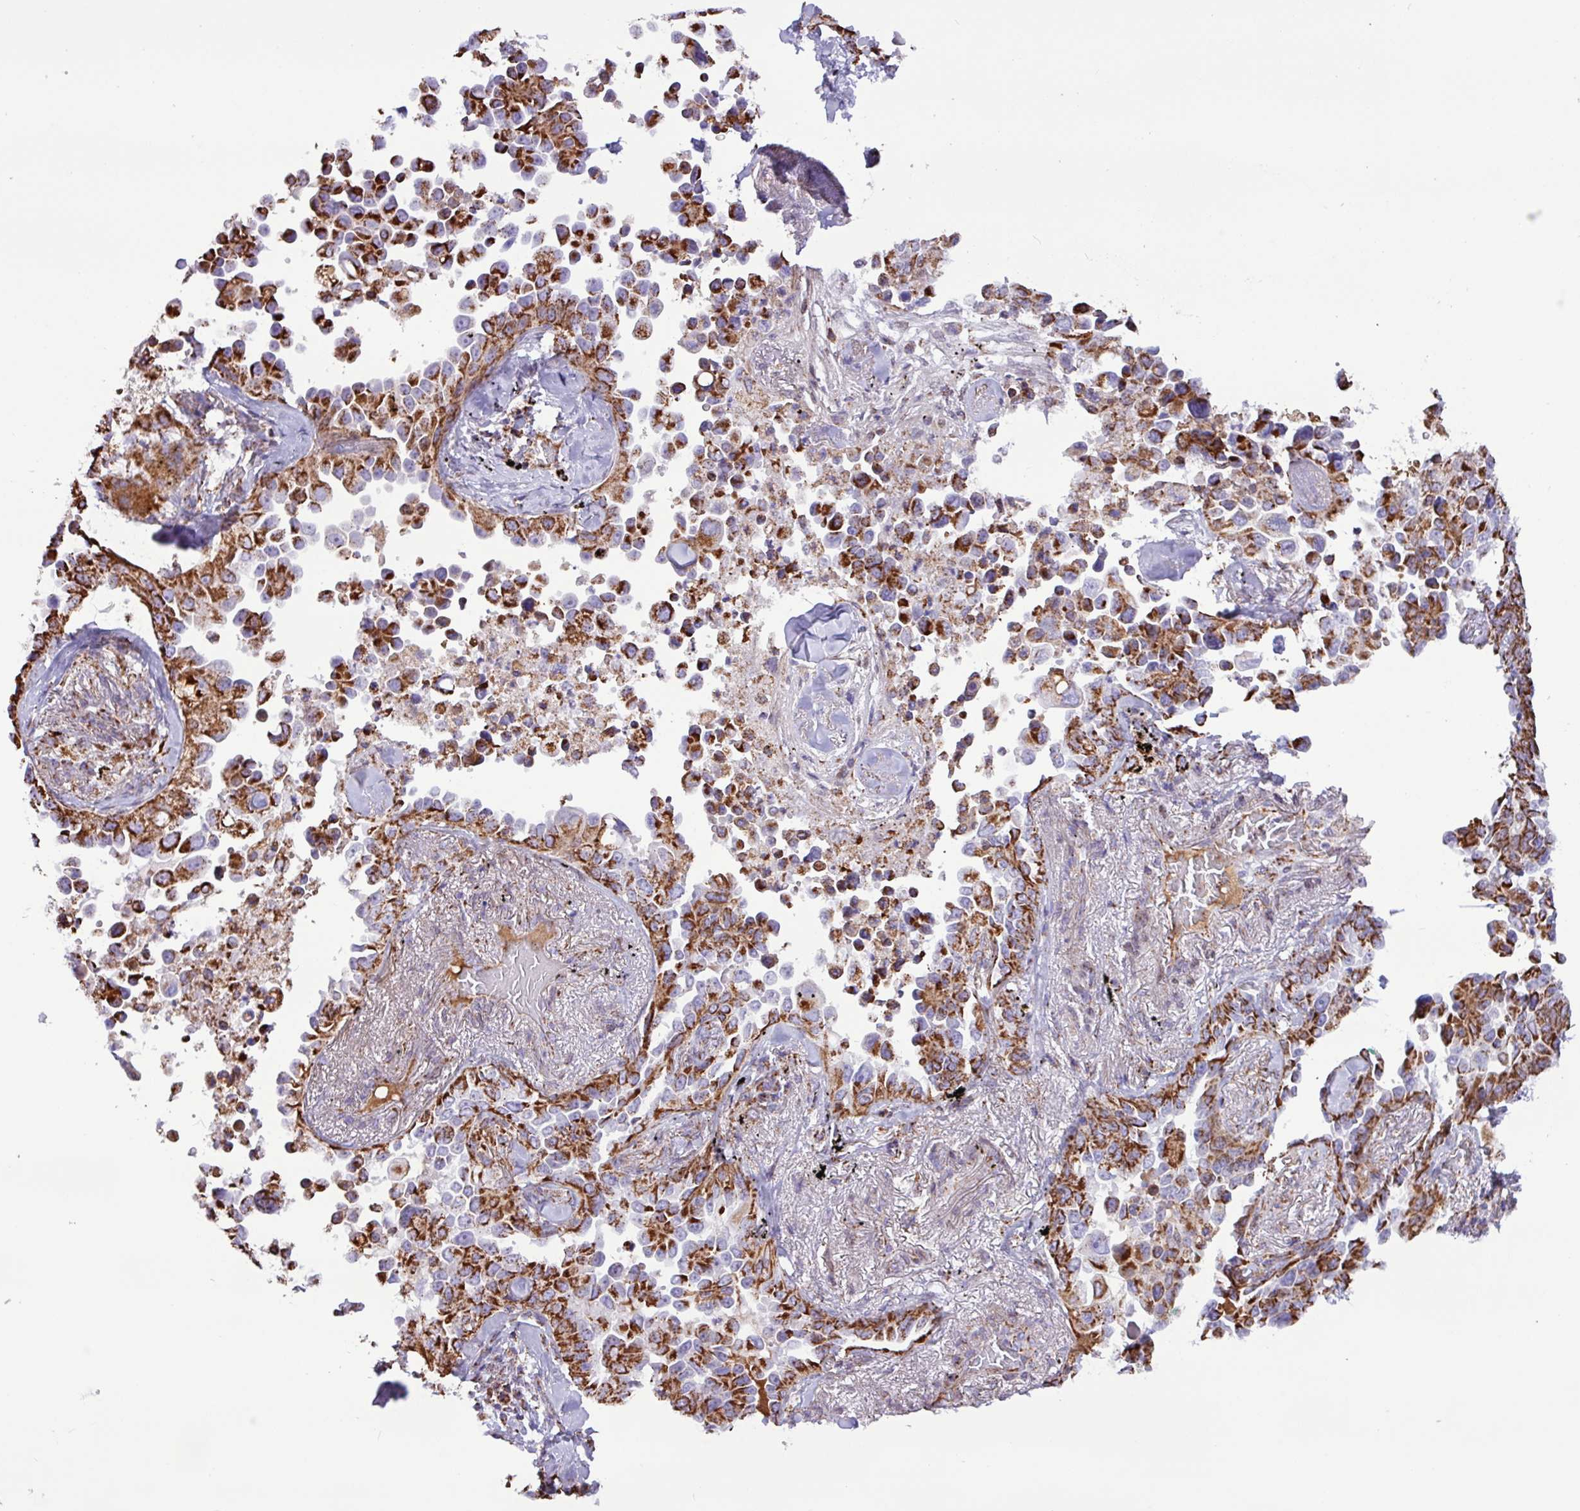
{"staining": {"intensity": "strong", "quantity": ">75%", "location": "cytoplasmic/membranous"}, "tissue": "lung cancer", "cell_type": "Tumor cells", "image_type": "cancer", "snomed": [{"axis": "morphology", "description": "Adenocarcinoma, NOS"}, {"axis": "topography", "description": "Lung"}], "caption": "Protein staining of adenocarcinoma (lung) tissue shows strong cytoplasmic/membranous expression in approximately >75% of tumor cells.", "gene": "RTL3", "patient": {"sex": "female", "age": 67}}